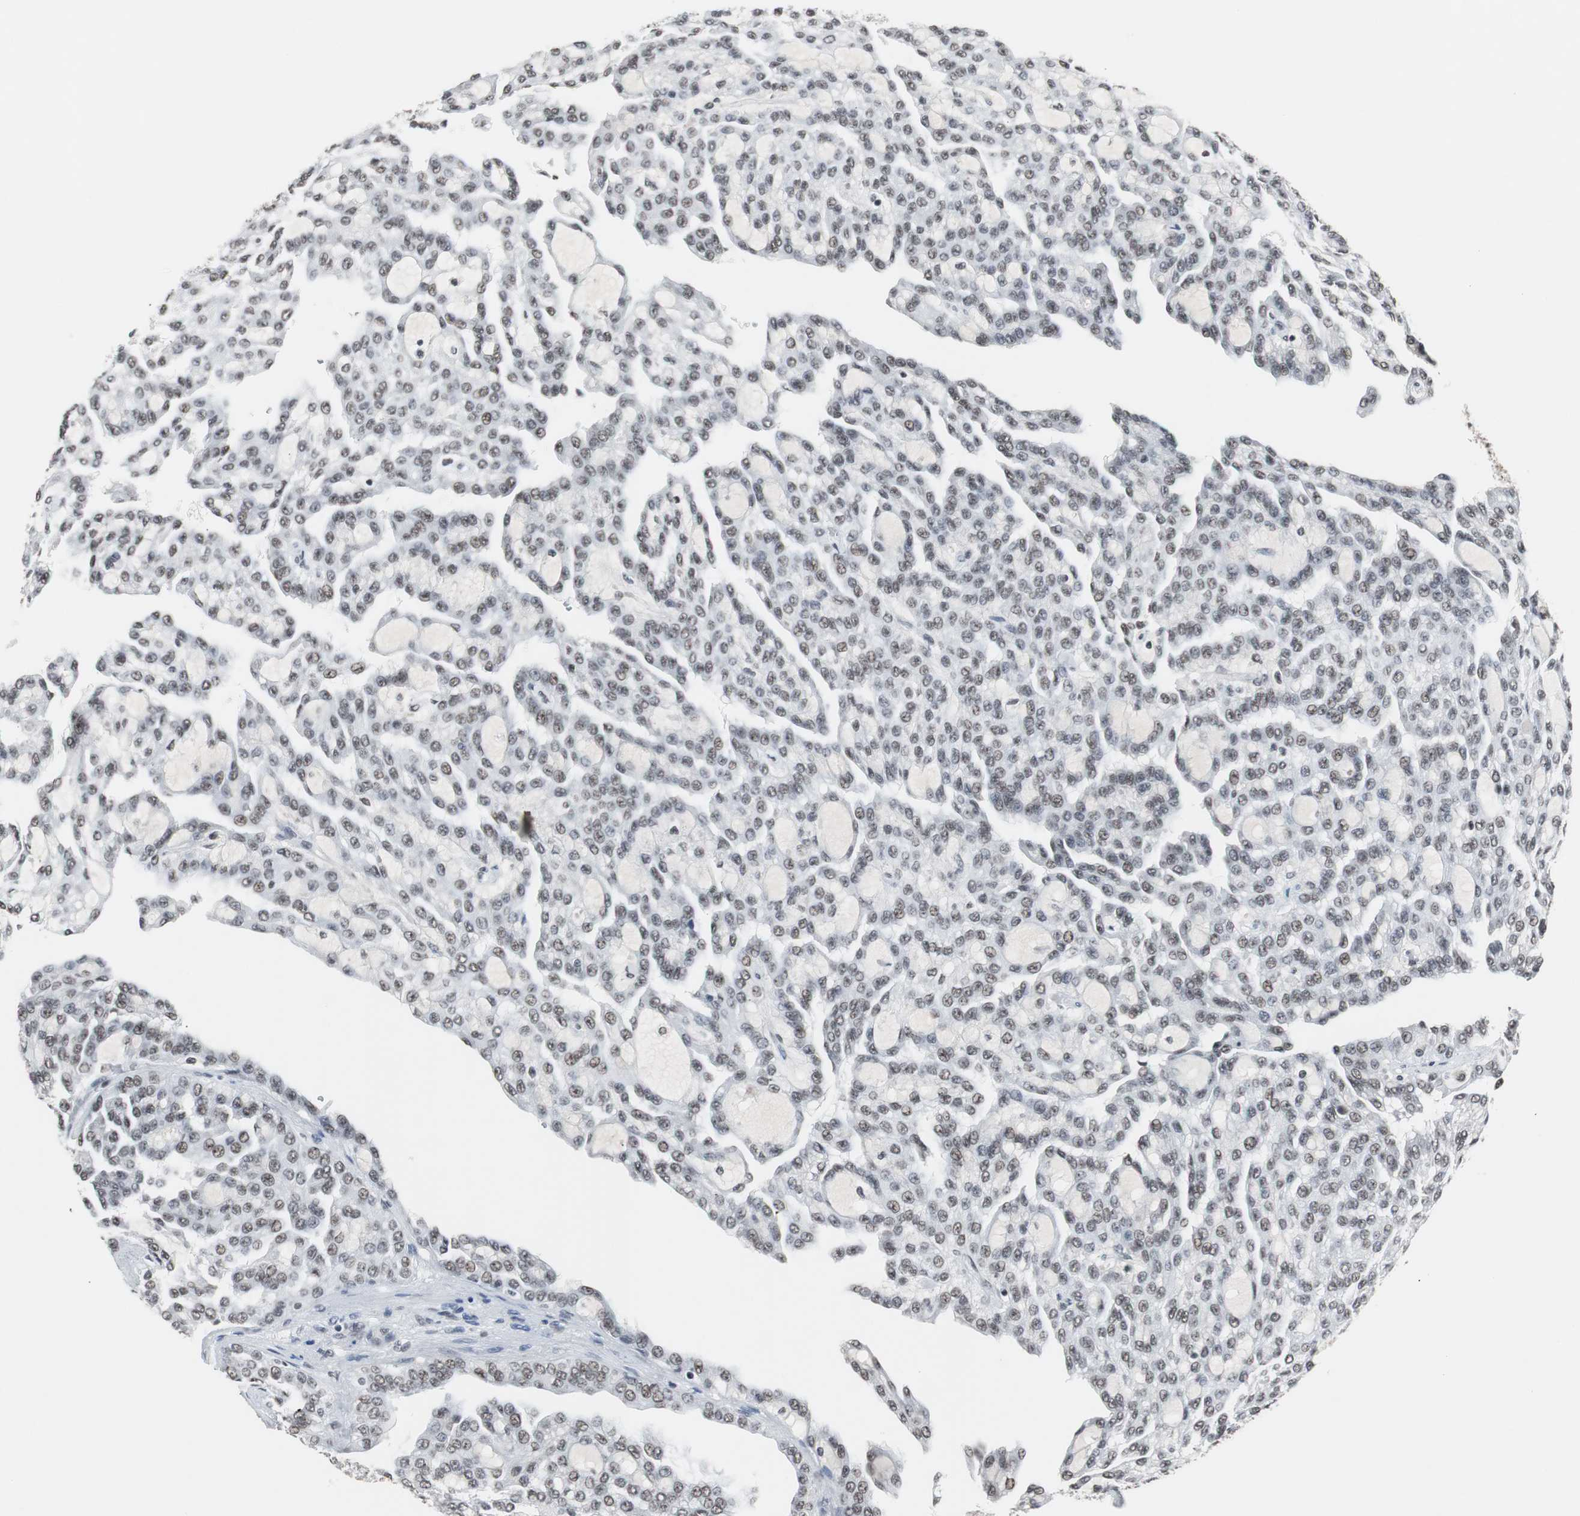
{"staining": {"intensity": "weak", "quantity": ">75%", "location": "nuclear"}, "tissue": "renal cancer", "cell_type": "Tumor cells", "image_type": "cancer", "snomed": [{"axis": "morphology", "description": "Adenocarcinoma, NOS"}, {"axis": "topography", "description": "Kidney"}], "caption": "Weak nuclear staining is identified in approximately >75% of tumor cells in renal cancer (adenocarcinoma). (IHC, brightfield microscopy, high magnification).", "gene": "TAF7", "patient": {"sex": "male", "age": 63}}